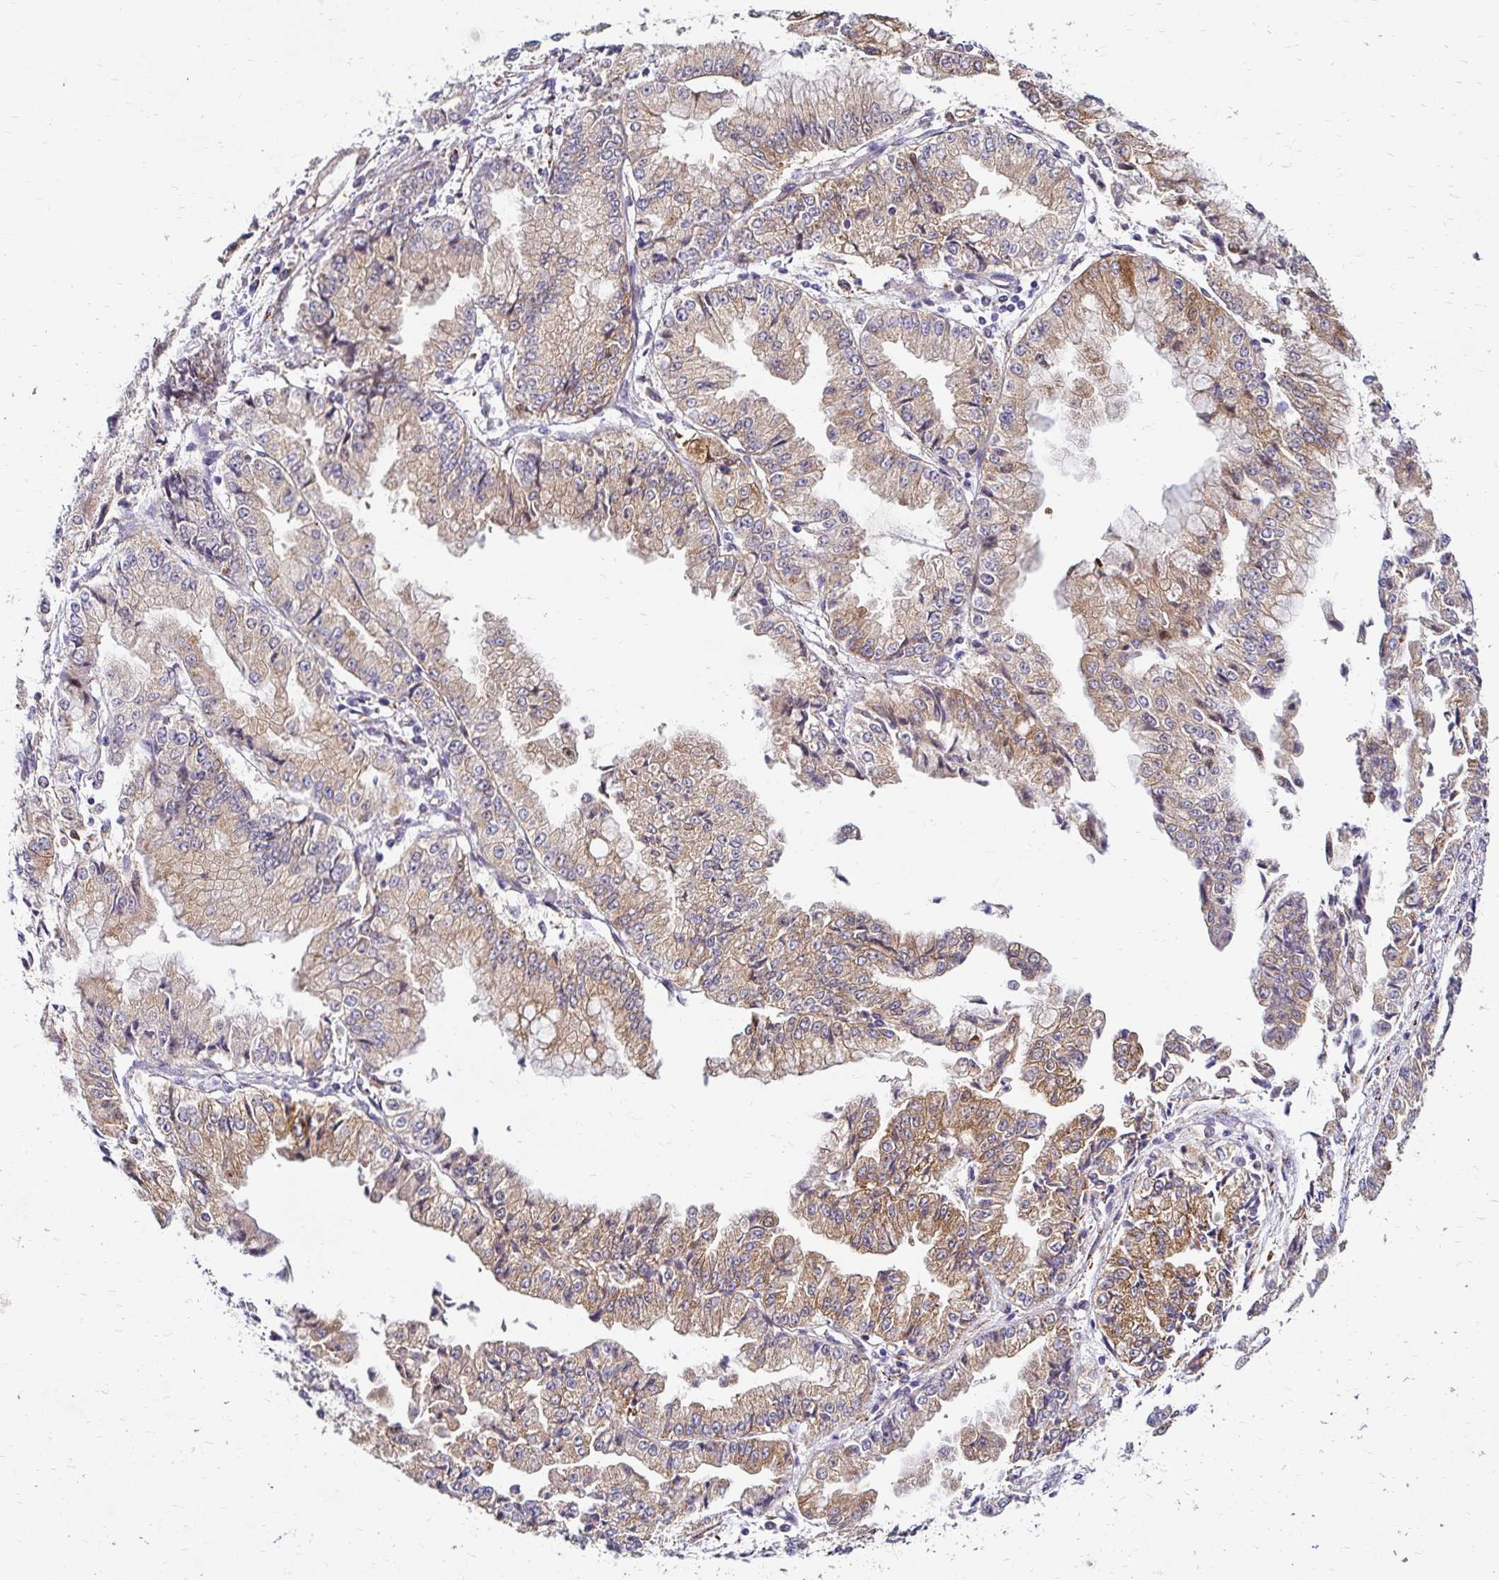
{"staining": {"intensity": "weak", "quantity": ">75%", "location": "cytoplasmic/membranous"}, "tissue": "stomach cancer", "cell_type": "Tumor cells", "image_type": "cancer", "snomed": [{"axis": "morphology", "description": "Adenocarcinoma, NOS"}, {"axis": "topography", "description": "Stomach, upper"}], "caption": "A high-resolution image shows IHC staining of stomach cancer (adenocarcinoma), which demonstrates weak cytoplasmic/membranous staining in about >75% of tumor cells. (DAB IHC with brightfield microscopy, high magnification).", "gene": "IDUA", "patient": {"sex": "female", "age": 74}}